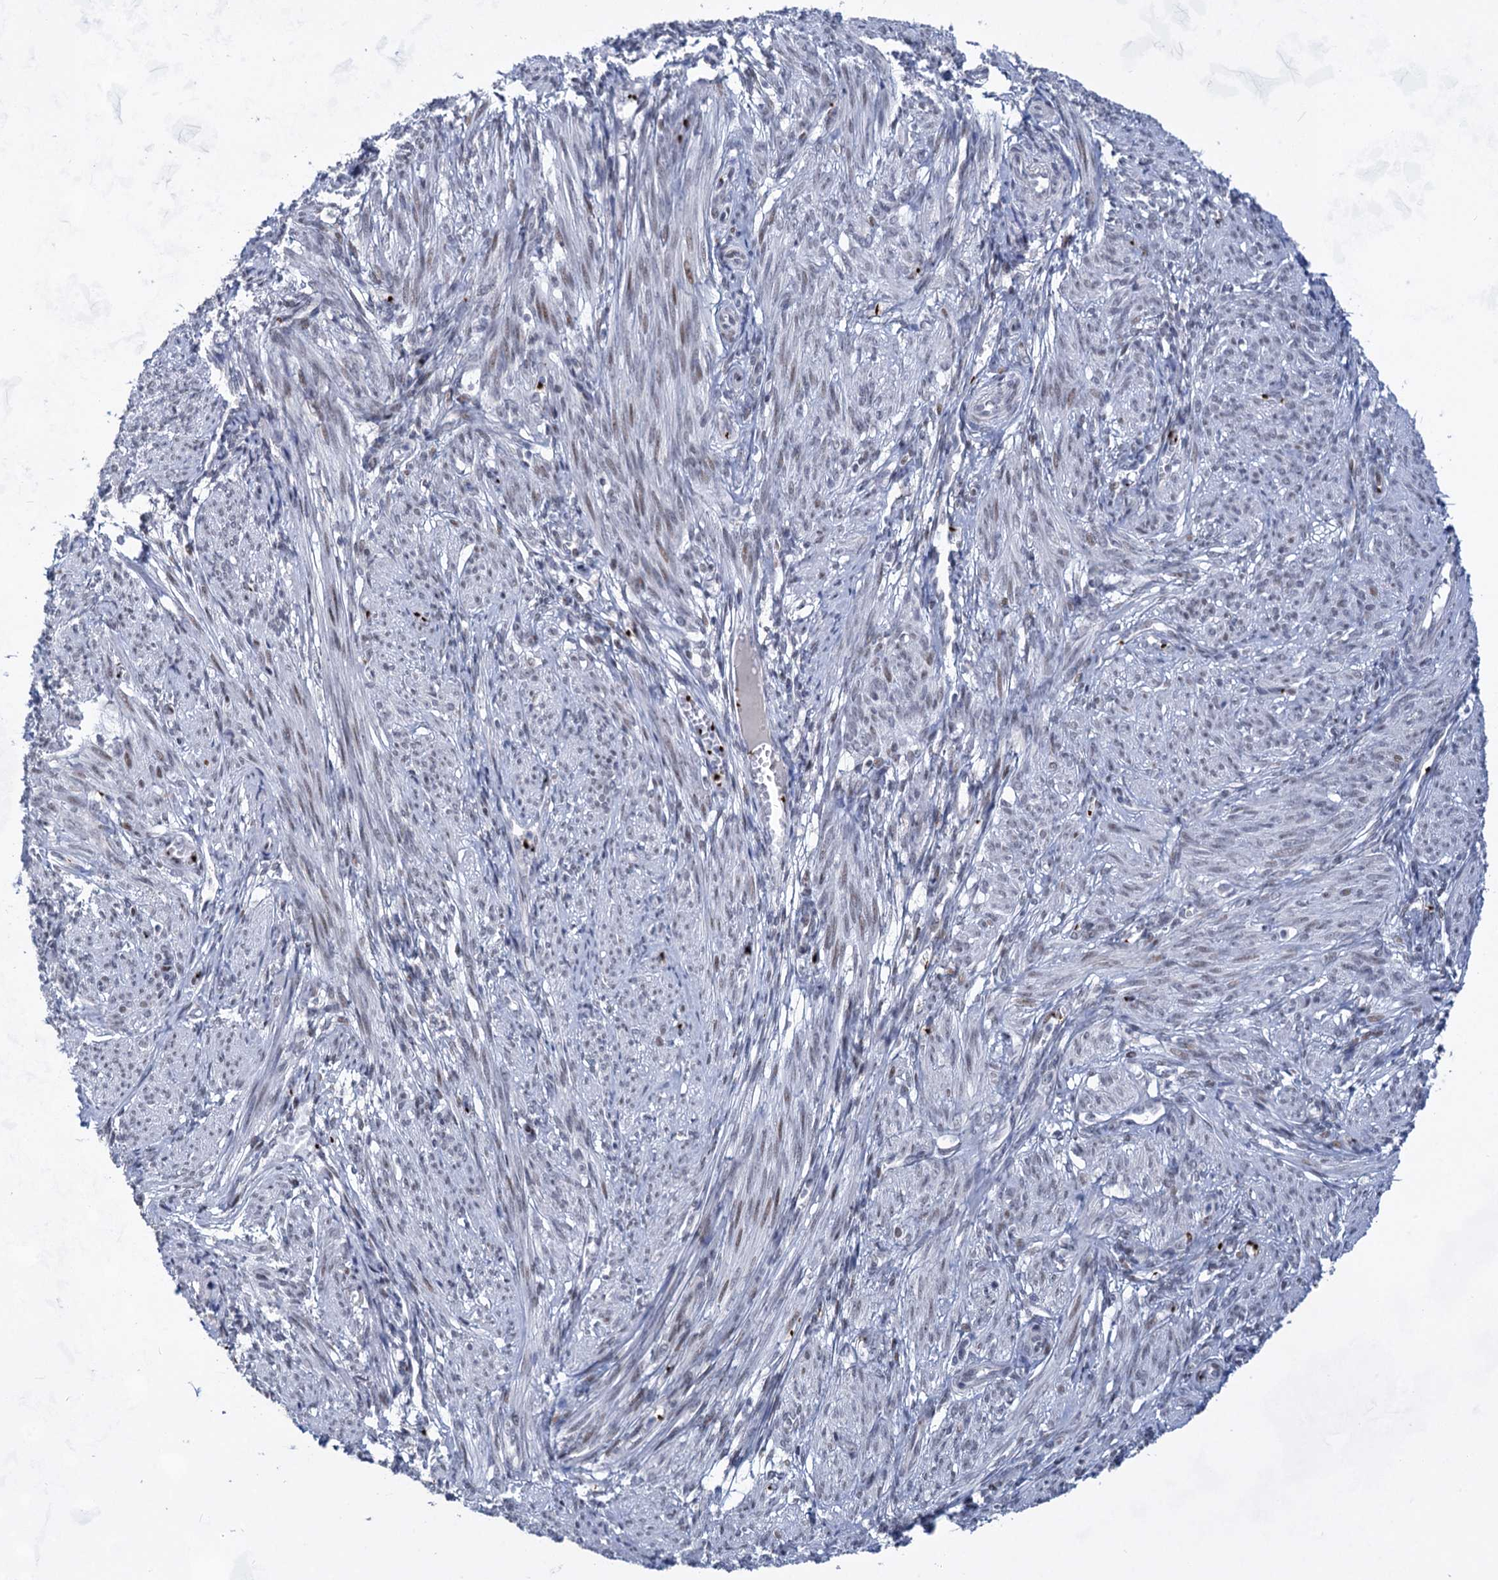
{"staining": {"intensity": "weak", "quantity": "<25%", "location": "nuclear"}, "tissue": "smooth muscle", "cell_type": "Smooth muscle cells", "image_type": "normal", "snomed": [{"axis": "morphology", "description": "Normal tissue, NOS"}, {"axis": "topography", "description": "Smooth muscle"}], "caption": "Immunohistochemical staining of normal human smooth muscle displays no significant expression in smooth muscle cells. (Stains: DAB immunohistochemistry with hematoxylin counter stain, Microscopy: brightfield microscopy at high magnification).", "gene": "MON2", "patient": {"sex": "female", "age": 39}}